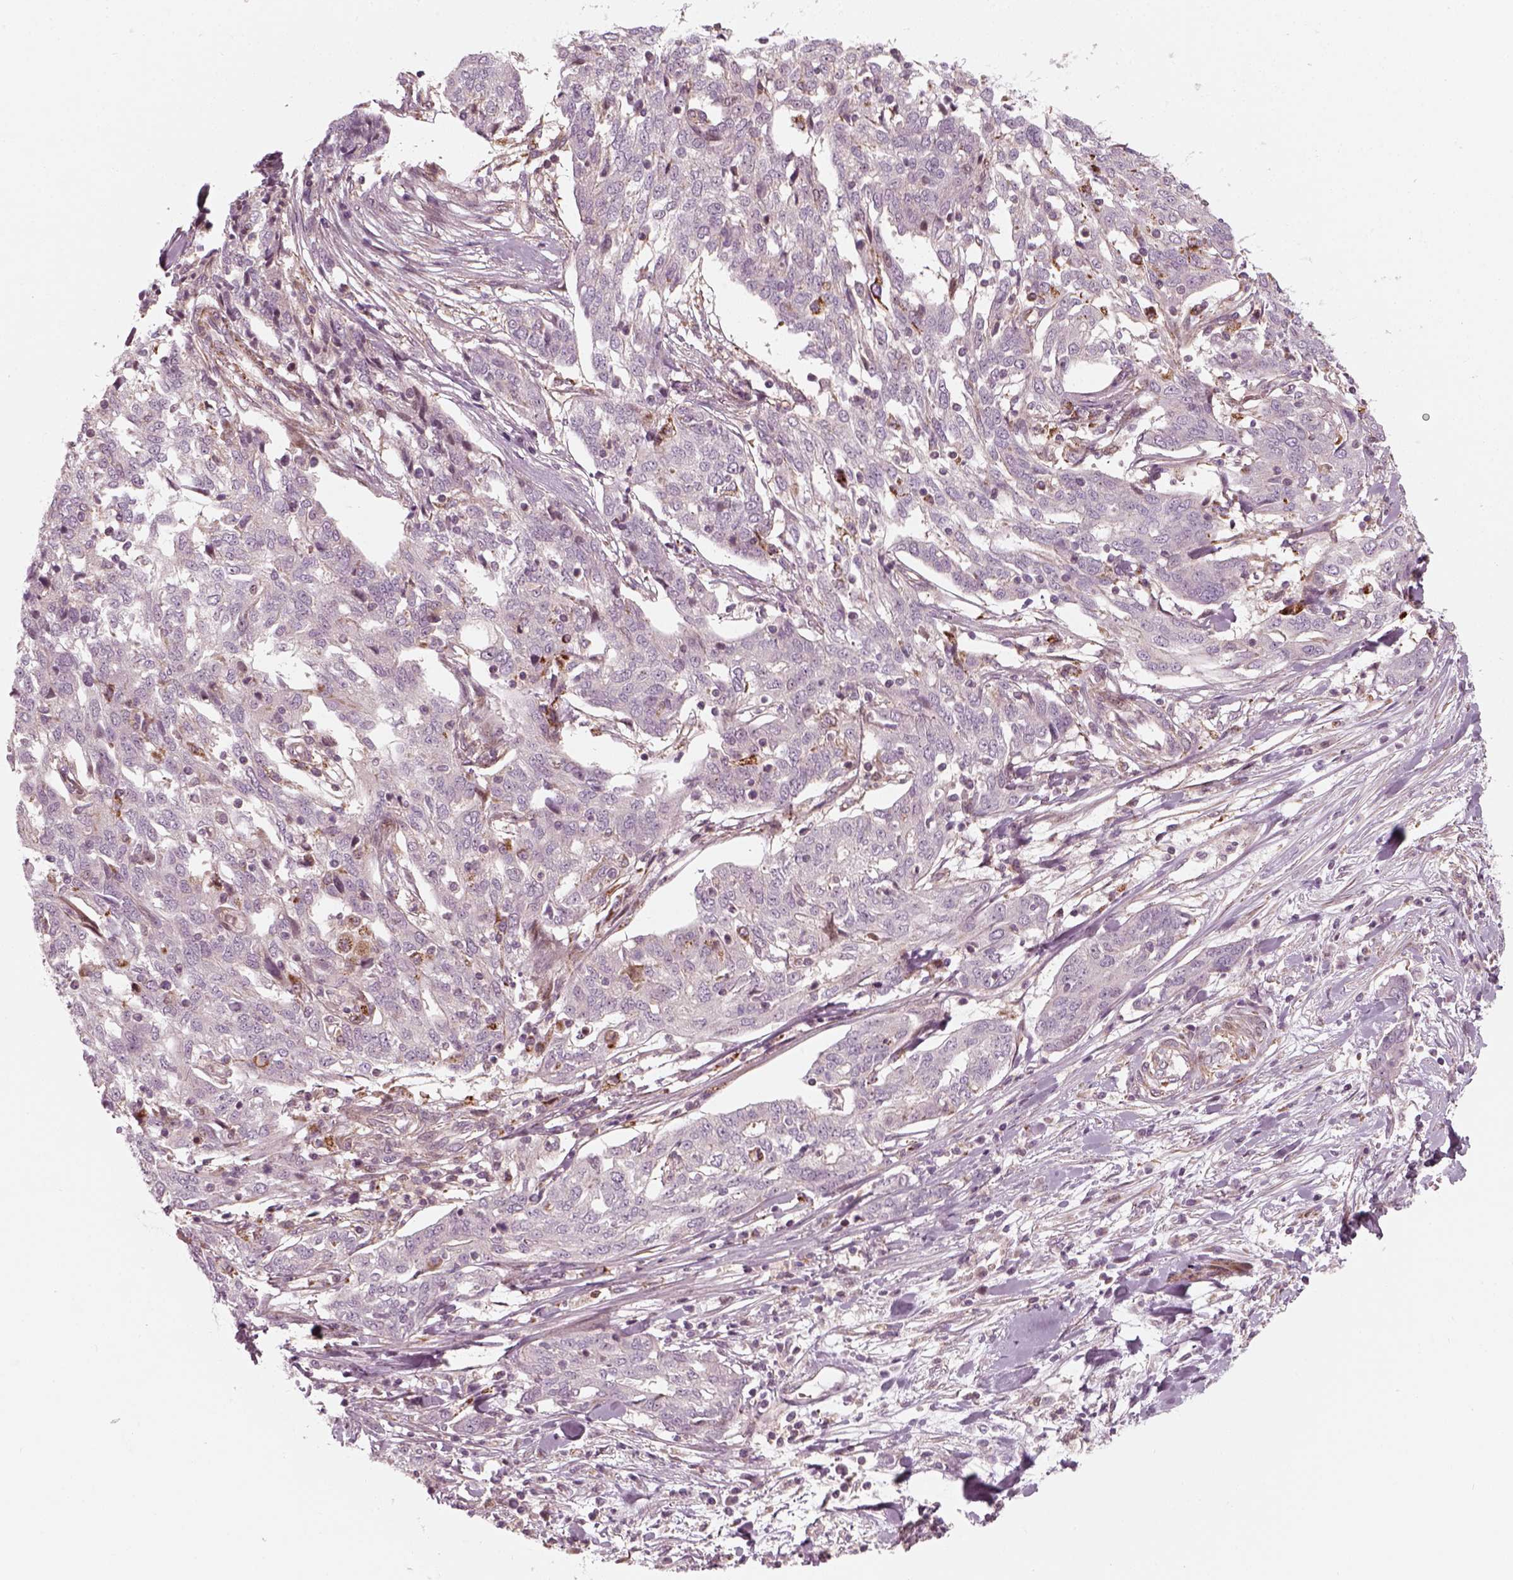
{"staining": {"intensity": "negative", "quantity": "none", "location": "none"}, "tissue": "ovarian cancer", "cell_type": "Tumor cells", "image_type": "cancer", "snomed": [{"axis": "morphology", "description": "Cystadenocarcinoma, serous, NOS"}, {"axis": "topography", "description": "Ovary"}], "caption": "Immunohistochemistry photomicrograph of neoplastic tissue: human serous cystadenocarcinoma (ovarian) stained with DAB shows no significant protein staining in tumor cells.", "gene": "DNASE1L1", "patient": {"sex": "female", "age": 67}}